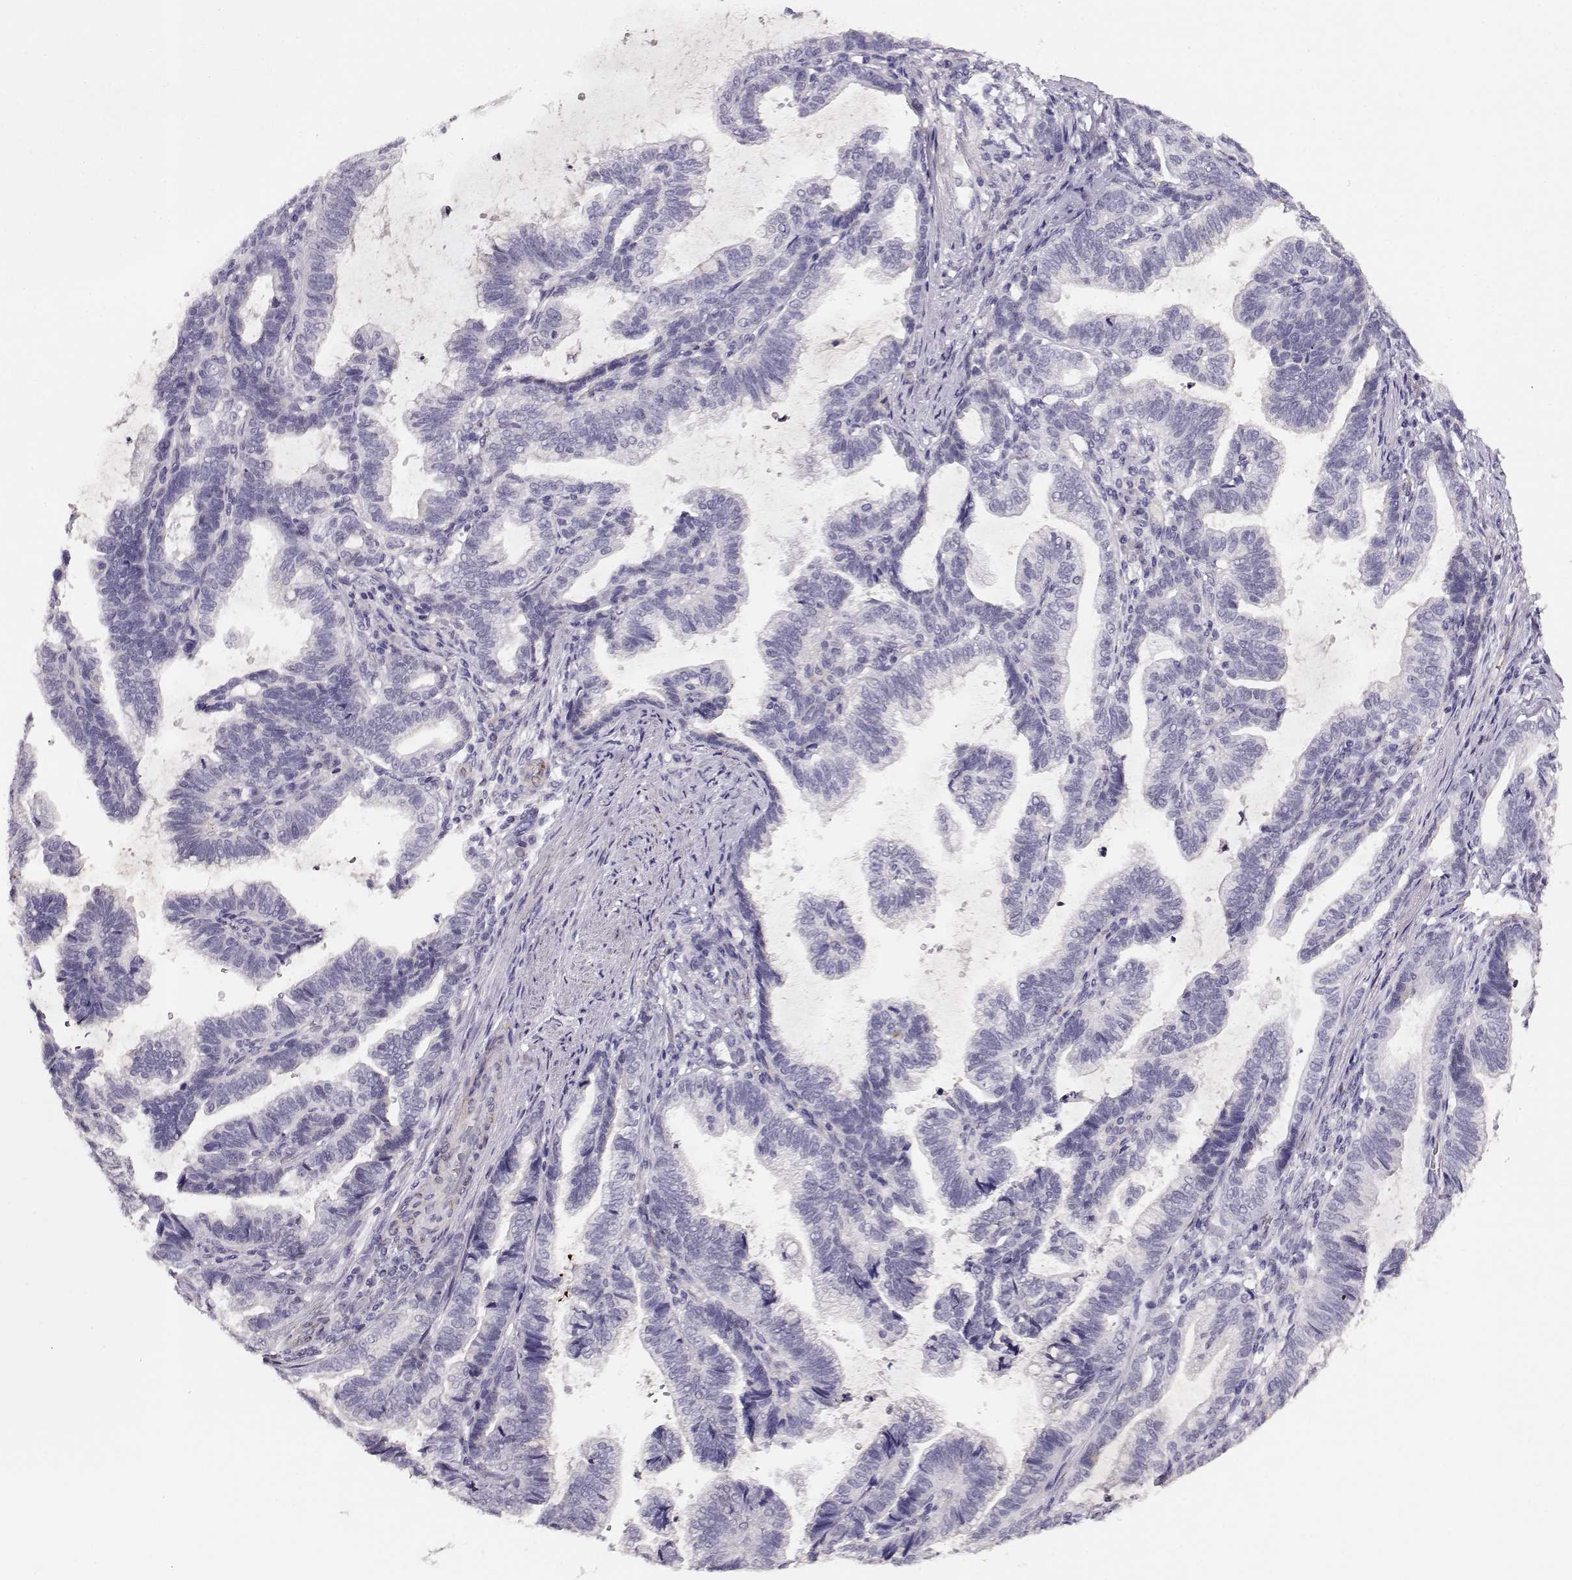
{"staining": {"intensity": "negative", "quantity": "none", "location": "none"}, "tissue": "stomach cancer", "cell_type": "Tumor cells", "image_type": "cancer", "snomed": [{"axis": "morphology", "description": "Adenocarcinoma, NOS"}, {"axis": "topography", "description": "Stomach"}], "caption": "This is an immunohistochemistry micrograph of stomach adenocarcinoma. There is no positivity in tumor cells.", "gene": "RBM44", "patient": {"sex": "male", "age": 83}}